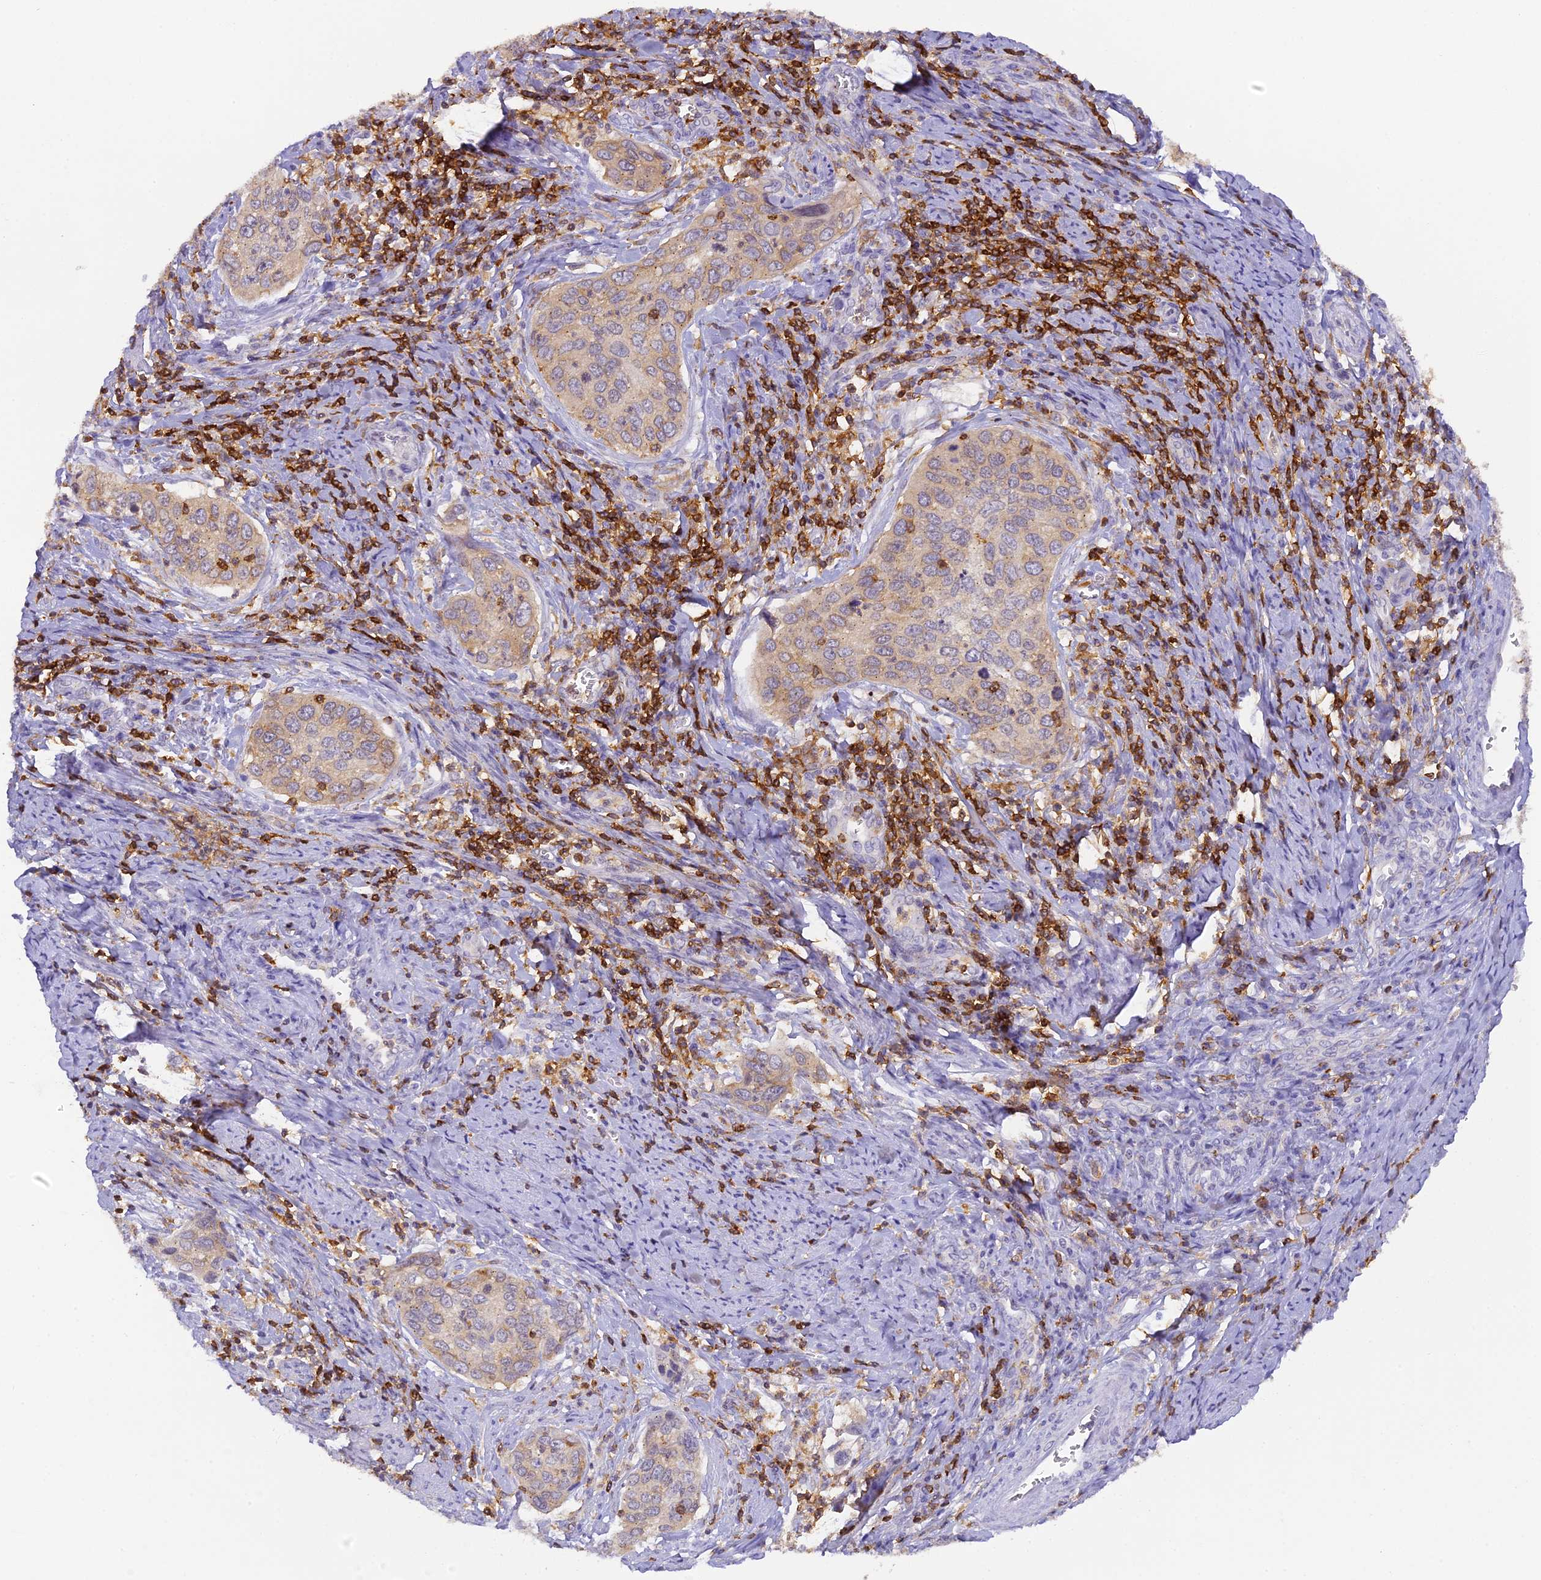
{"staining": {"intensity": "weak", "quantity": "25%-75%", "location": "cytoplasmic/membranous"}, "tissue": "cervical cancer", "cell_type": "Tumor cells", "image_type": "cancer", "snomed": [{"axis": "morphology", "description": "Squamous cell carcinoma, NOS"}, {"axis": "topography", "description": "Cervix"}], "caption": "Tumor cells display low levels of weak cytoplasmic/membranous positivity in approximately 25%-75% of cells in human cervical cancer. (DAB IHC with brightfield microscopy, high magnification).", "gene": "FYB1", "patient": {"sex": "female", "age": 53}}